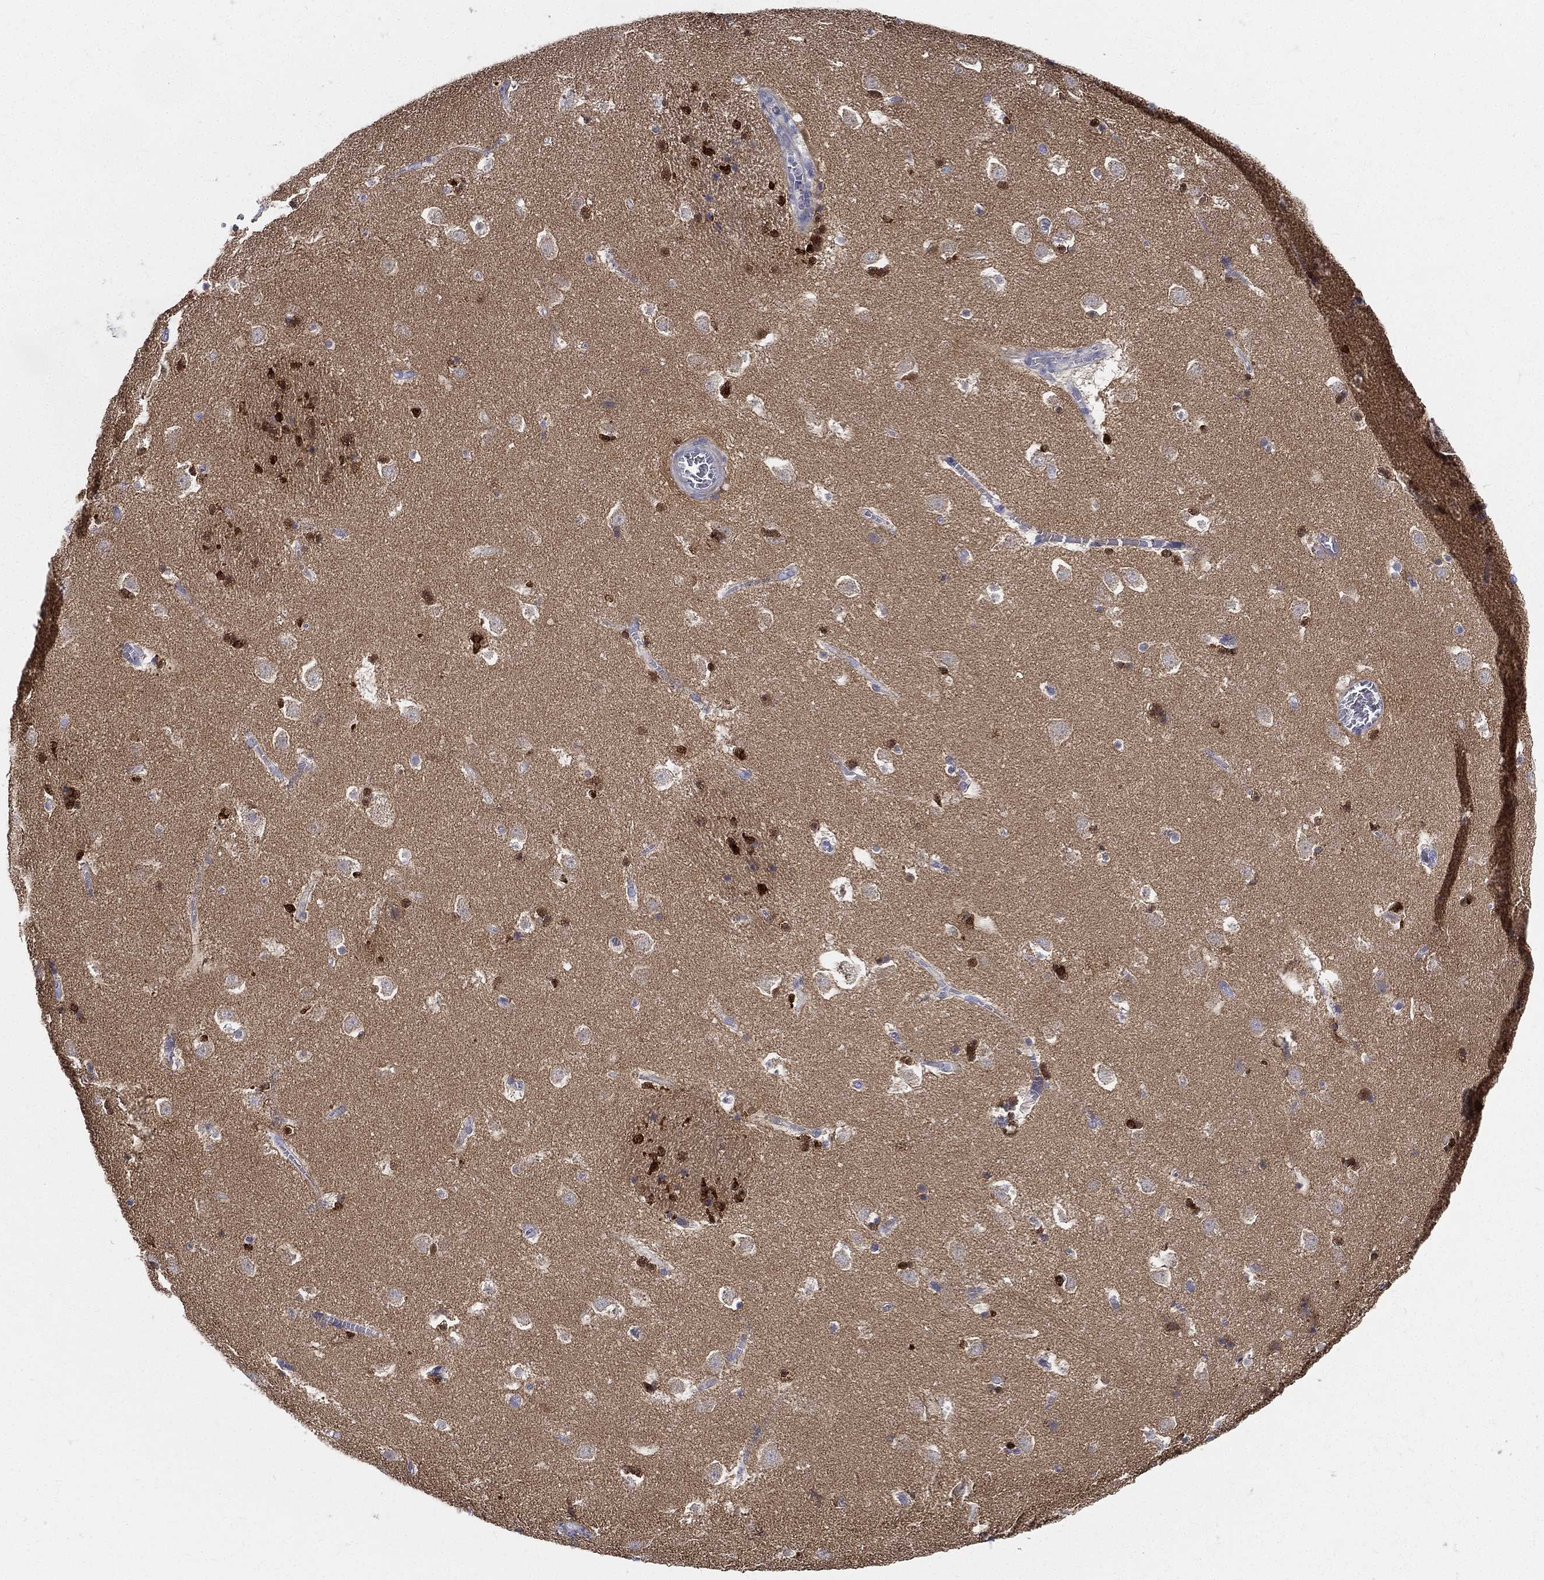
{"staining": {"intensity": "negative", "quantity": "none", "location": "none"}, "tissue": "caudate", "cell_type": "Glial cells", "image_type": "normal", "snomed": [{"axis": "morphology", "description": "Normal tissue, NOS"}, {"axis": "topography", "description": "Lateral ventricle wall"}], "caption": "High power microscopy micrograph of an immunohistochemistry (IHC) histopathology image of normal caudate, revealing no significant expression in glial cells.", "gene": "PWWP3A", "patient": {"sex": "female", "age": 42}}